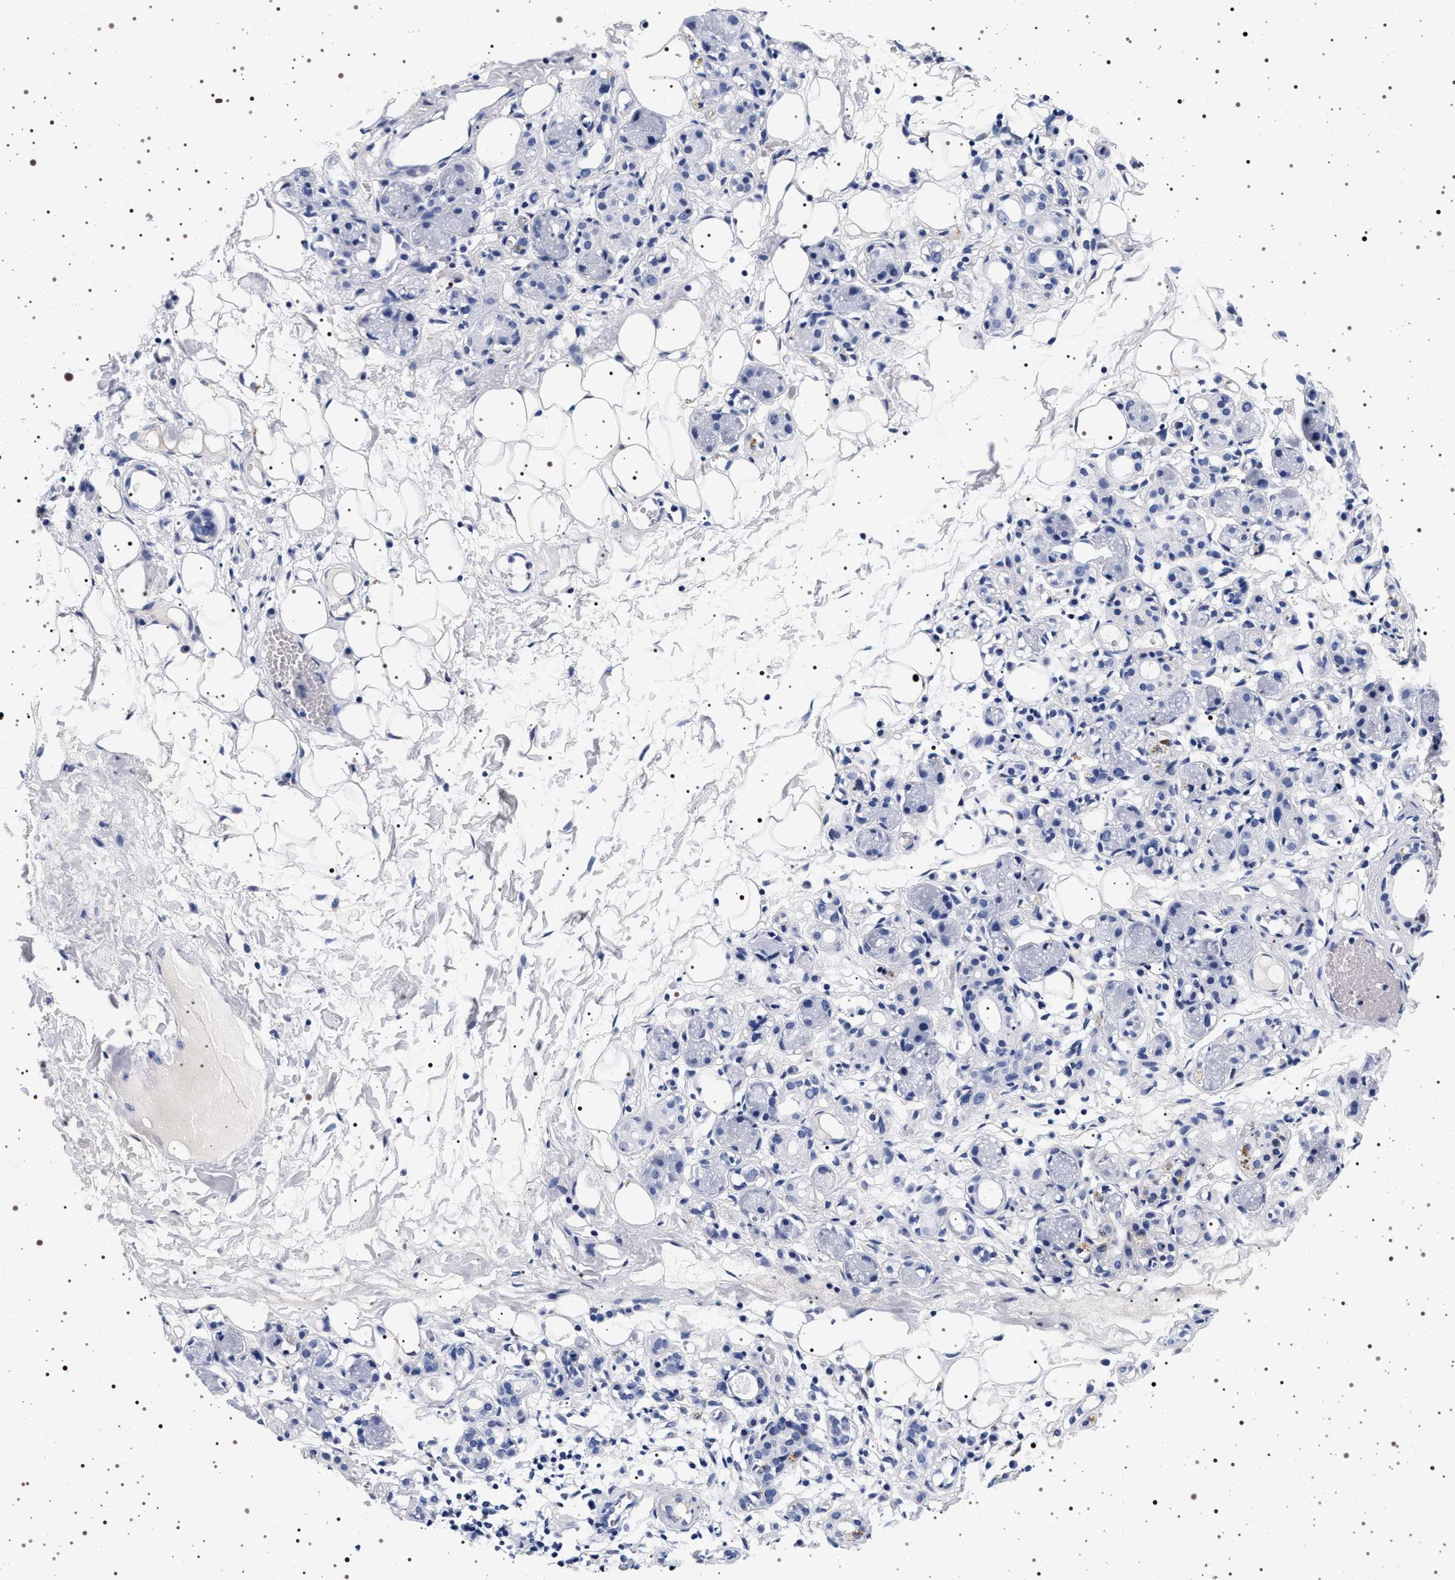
{"staining": {"intensity": "negative", "quantity": "none", "location": "none"}, "tissue": "adipose tissue", "cell_type": "Adipocytes", "image_type": "normal", "snomed": [{"axis": "morphology", "description": "Normal tissue, NOS"}, {"axis": "morphology", "description": "Inflammation, NOS"}, {"axis": "topography", "description": "Vascular tissue"}, {"axis": "topography", "description": "Salivary gland"}], "caption": "IHC of unremarkable adipose tissue reveals no expression in adipocytes. (DAB (3,3'-diaminobenzidine) immunohistochemistry (IHC), high magnification).", "gene": "MAPK10", "patient": {"sex": "female", "age": 75}}